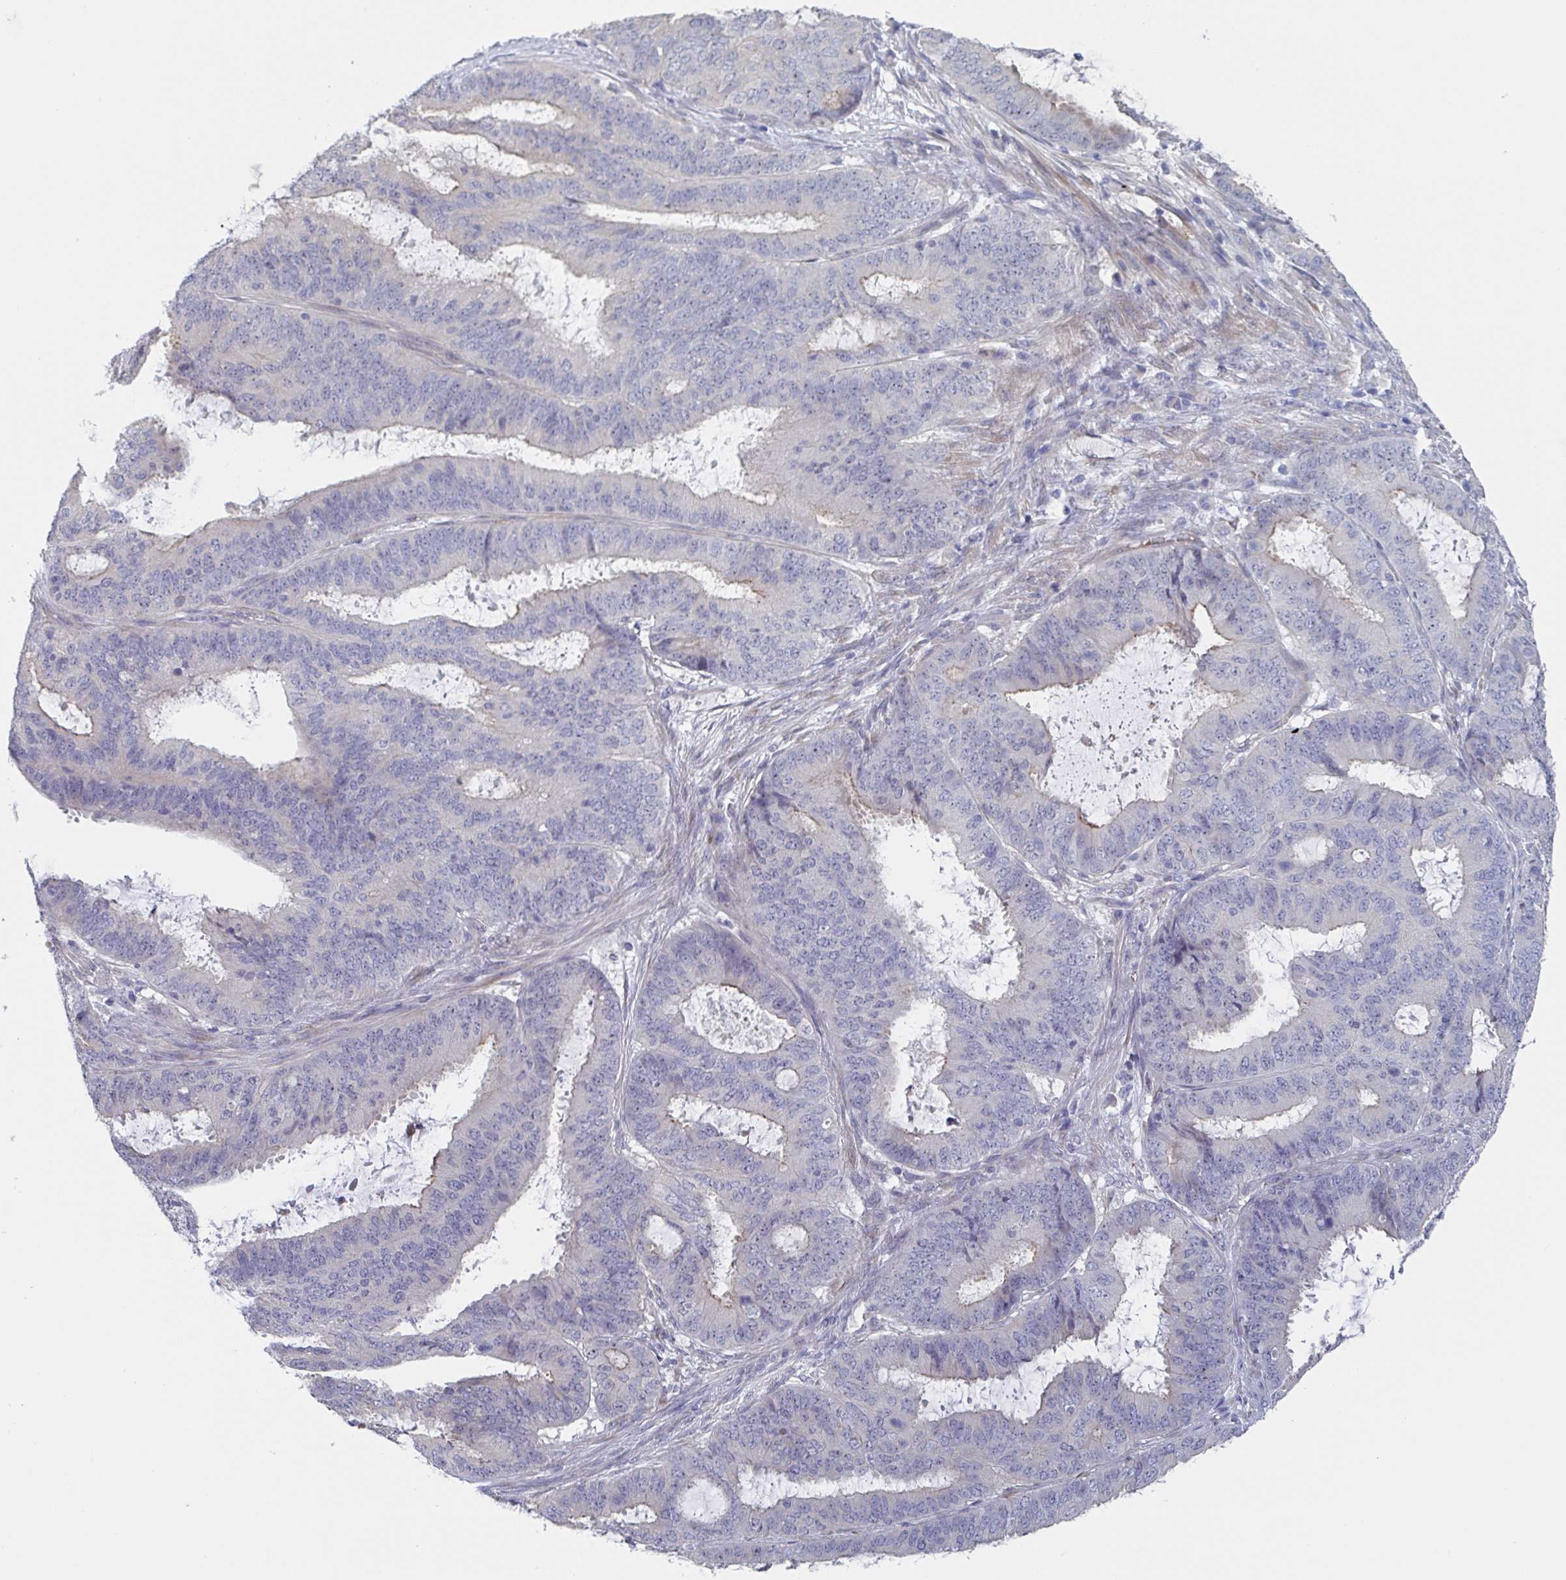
{"staining": {"intensity": "negative", "quantity": "none", "location": "none"}, "tissue": "endometrial cancer", "cell_type": "Tumor cells", "image_type": "cancer", "snomed": [{"axis": "morphology", "description": "Adenocarcinoma, NOS"}, {"axis": "topography", "description": "Endometrium"}], "caption": "IHC of endometrial cancer demonstrates no positivity in tumor cells.", "gene": "ST14", "patient": {"sex": "female", "age": 51}}